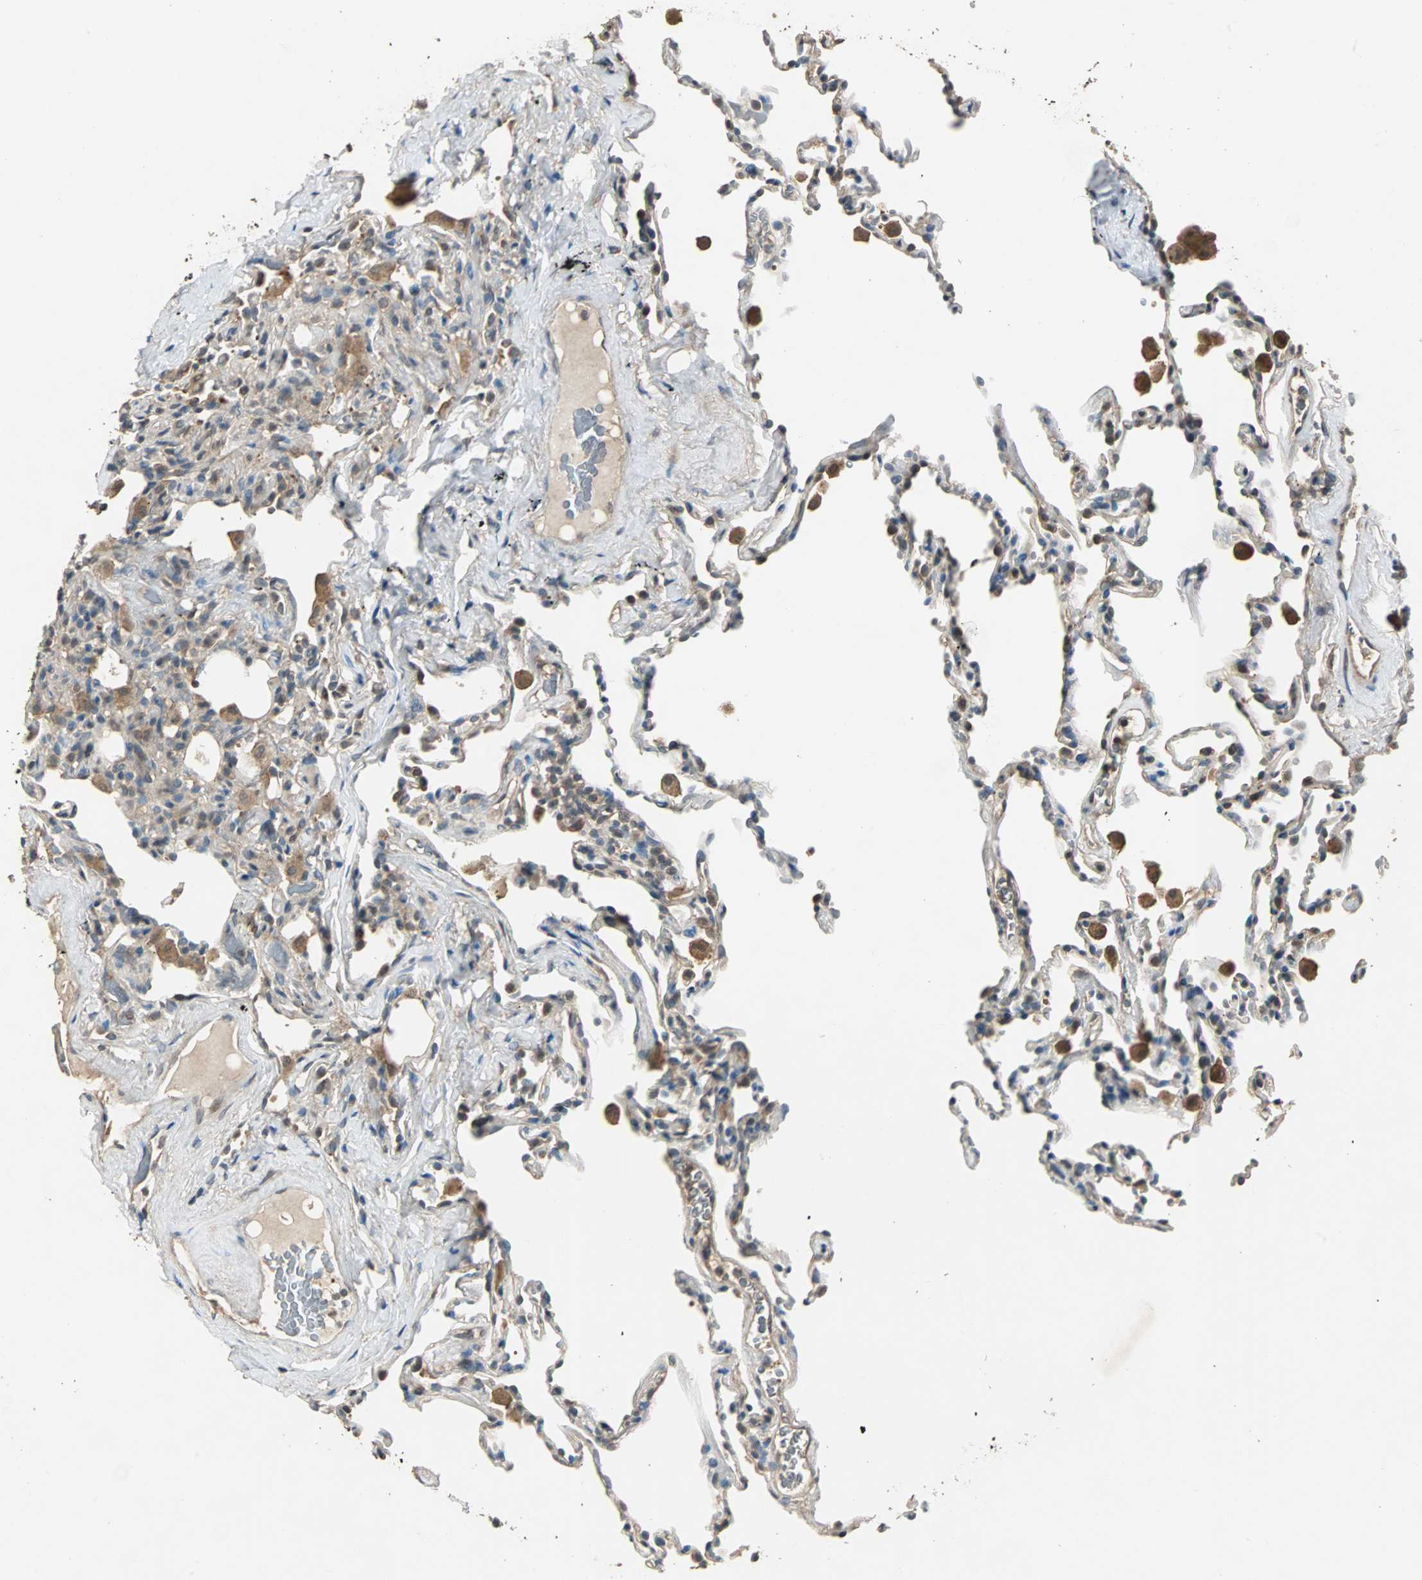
{"staining": {"intensity": "weak", "quantity": "25%-75%", "location": "cytoplasmic/membranous,nuclear"}, "tissue": "lung", "cell_type": "Alveolar cells", "image_type": "normal", "snomed": [{"axis": "morphology", "description": "Normal tissue, NOS"}, {"axis": "morphology", "description": "Soft tissue tumor metastatic"}, {"axis": "topography", "description": "Lung"}], "caption": "High-power microscopy captured an IHC image of unremarkable lung, revealing weak cytoplasmic/membranous,nuclear staining in about 25%-75% of alveolar cells.", "gene": "ABHD2", "patient": {"sex": "male", "age": 59}}